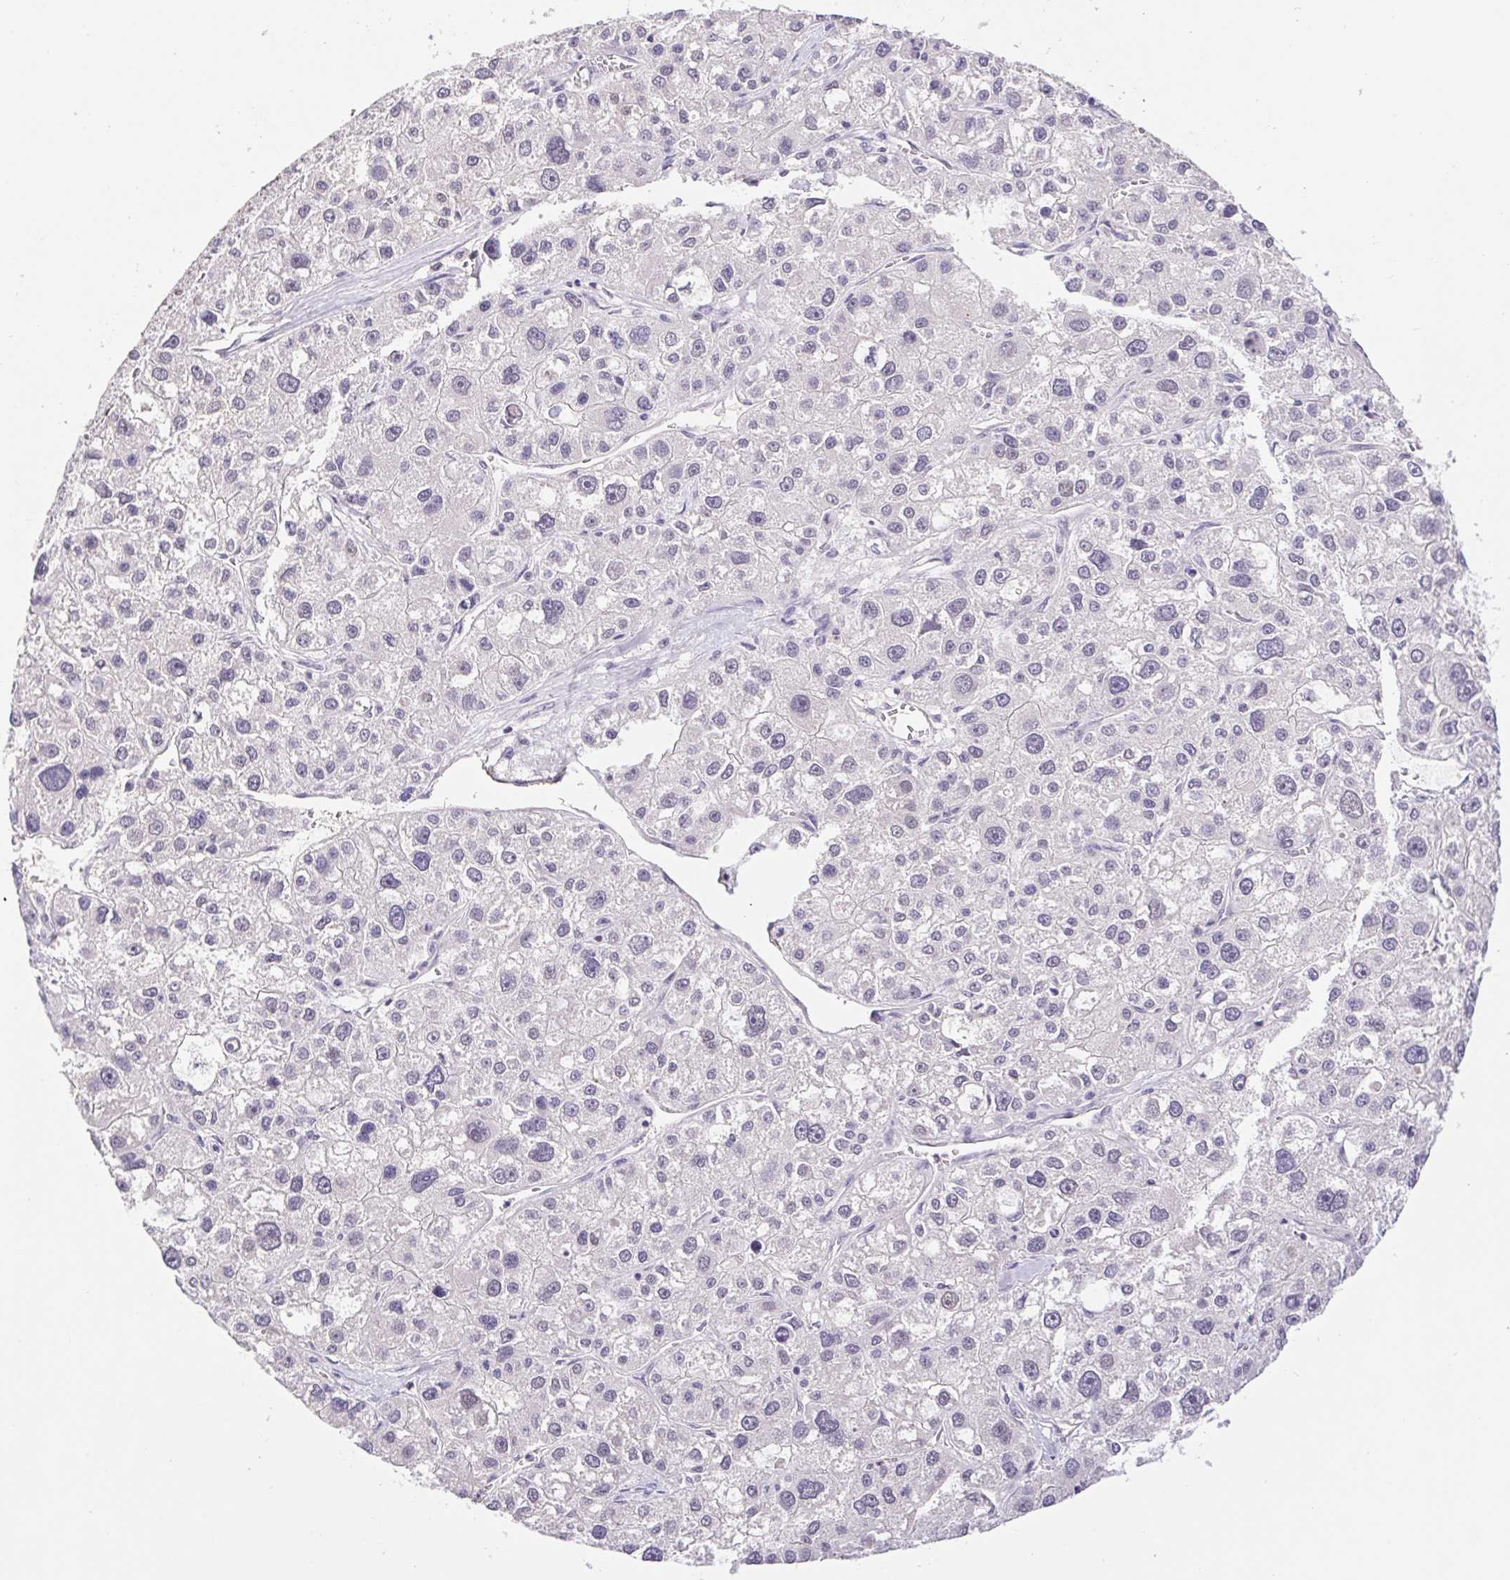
{"staining": {"intensity": "weak", "quantity": "<25%", "location": "nuclear"}, "tissue": "liver cancer", "cell_type": "Tumor cells", "image_type": "cancer", "snomed": [{"axis": "morphology", "description": "Carcinoma, Hepatocellular, NOS"}, {"axis": "topography", "description": "Liver"}], "caption": "High power microscopy micrograph of an immunohistochemistry (IHC) micrograph of hepatocellular carcinoma (liver), revealing no significant expression in tumor cells.", "gene": "L3MBTL4", "patient": {"sex": "male", "age": 73}}